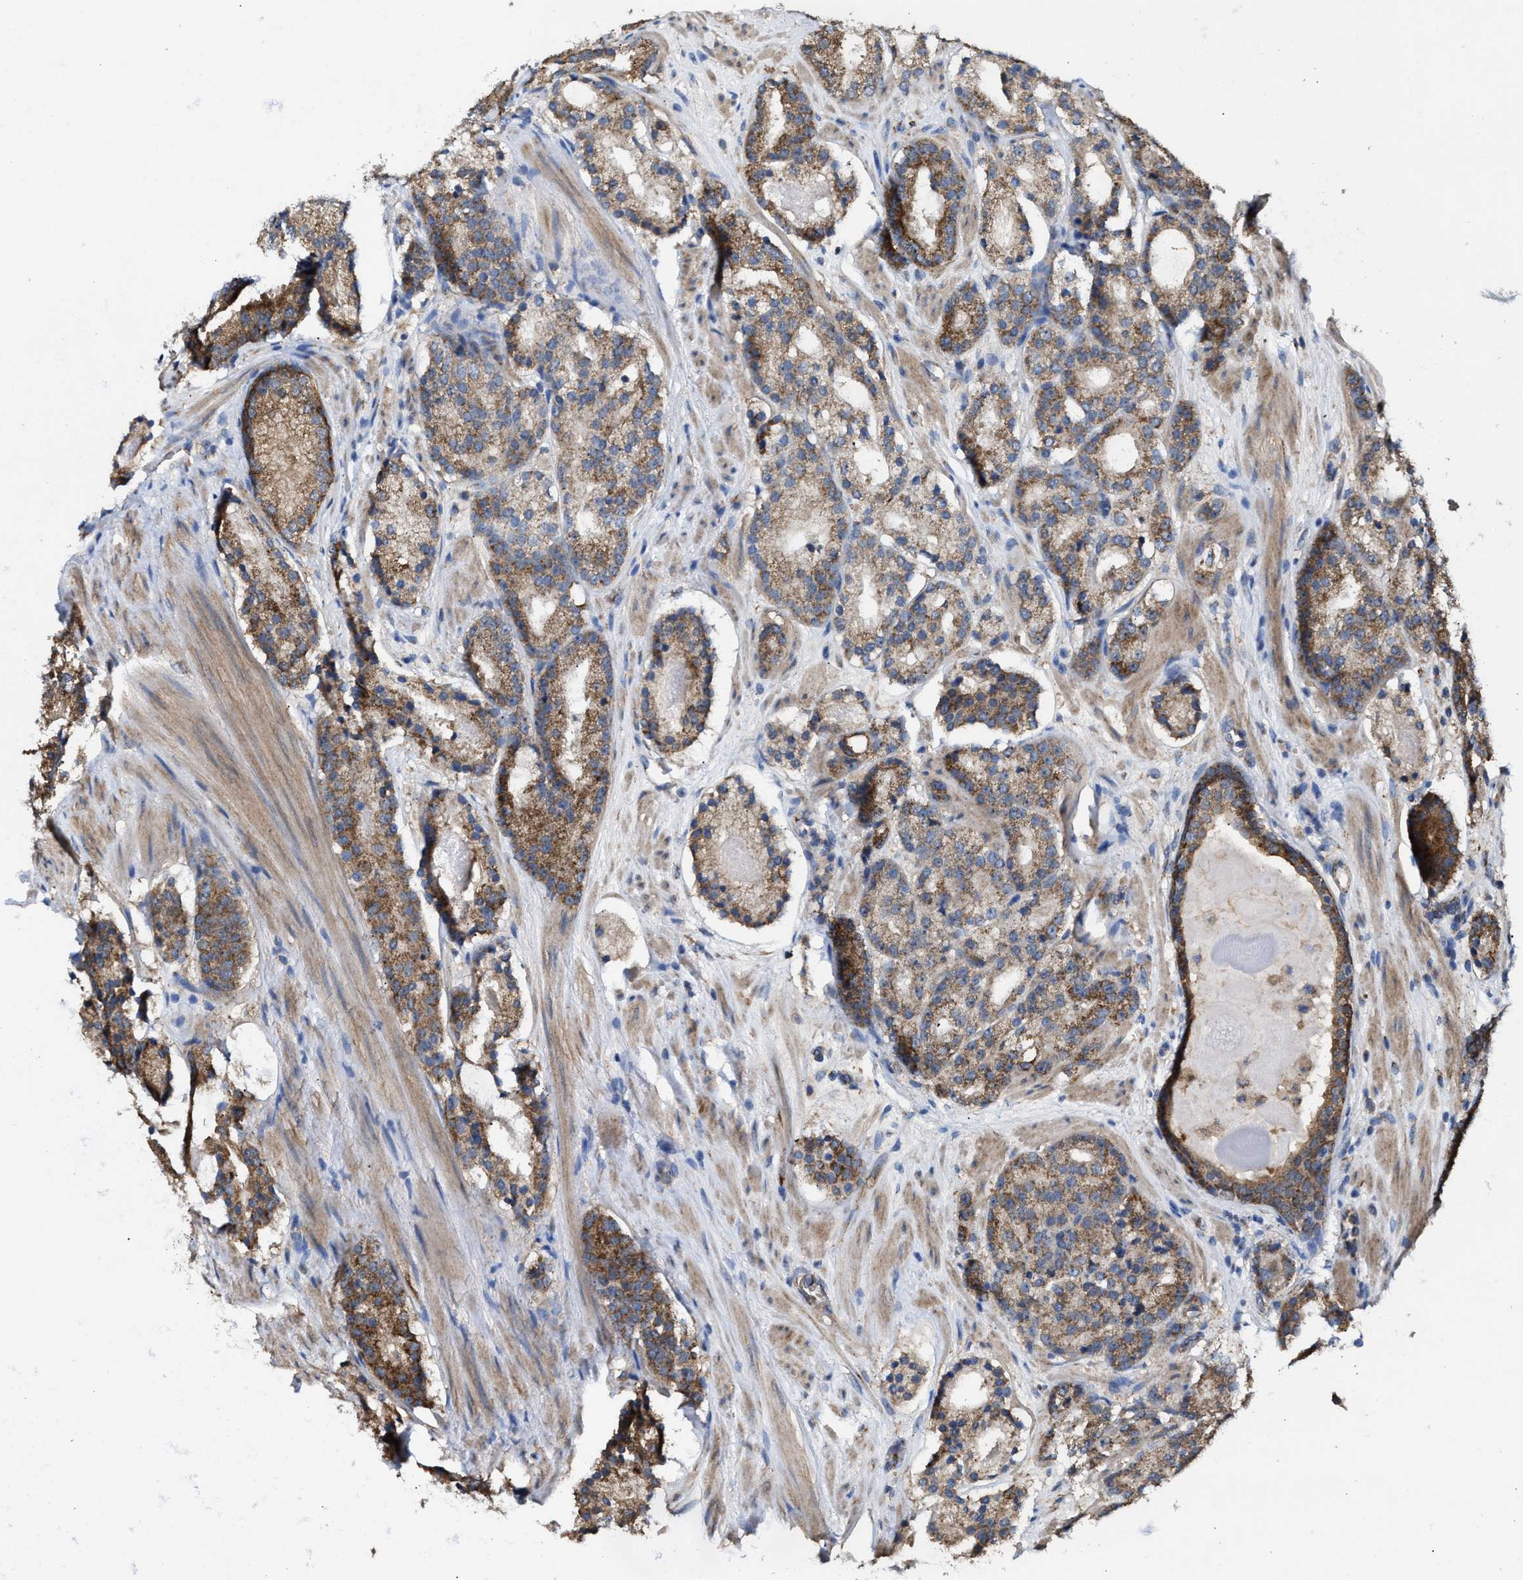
{"staining": {"intensity": "moderate", "quantity": ">75%", "location": "cytoplasmic/membranous"}, "tissue": "prostate cancer", "cell_type": "Tumor cells", "image_type": "cancer", "snomed": [{"axis": "morphology", "description": "Adenocarcinoma, Low grade"}, {"axis": "topography", "description": "Prostate"}], "caption": "Tumor cells display moderate cytoplasmic/membranous positivity in approximately >75% of cells in prostate cancer (adenocarcinoma (low-grade)). (Stains: DAB in brown, nuclei in blue, Microscopy: brightfield microscopy at high magnification).", "gene": "MECR", "patient": {"sex": "male", "age": 69}}